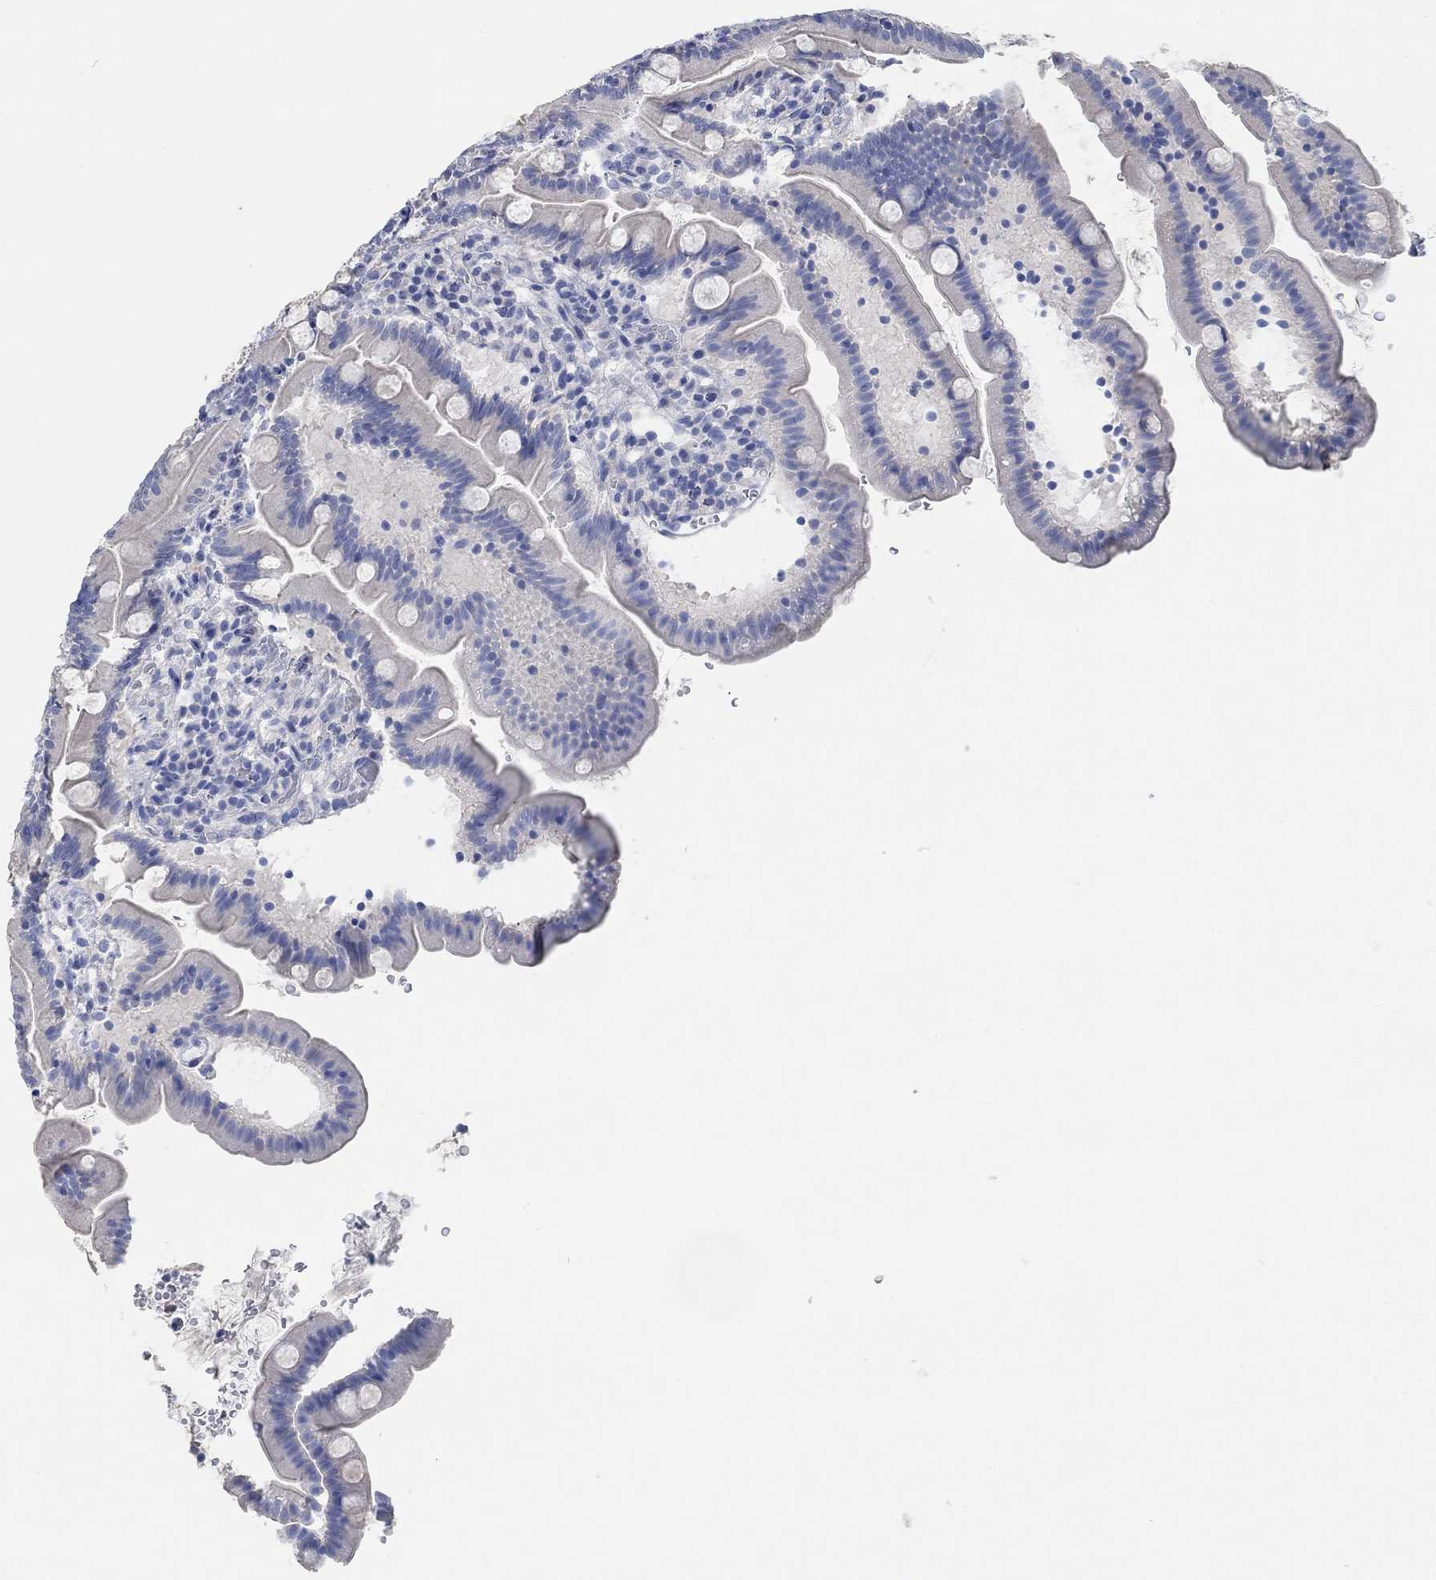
{"staining": {"intensity": "negative", "quantity": "none", "location": "none"}, "tissue": "duodenum", "cell_type": "Glandular cells", "image_type": "normal", "snomed": [{"axis": "morphology", "description": "Normal tissue, NOS"}, {"axis": "topography", "description": "Duodenum"}], "caption": "An image of duodenum stained for a protein displays no brown staining in glandular cells. (Brightfield microscopy of DAB IHC at high magnification).", "gene": "NLRP14", "patient": {"sex": "female", "age": 67}}